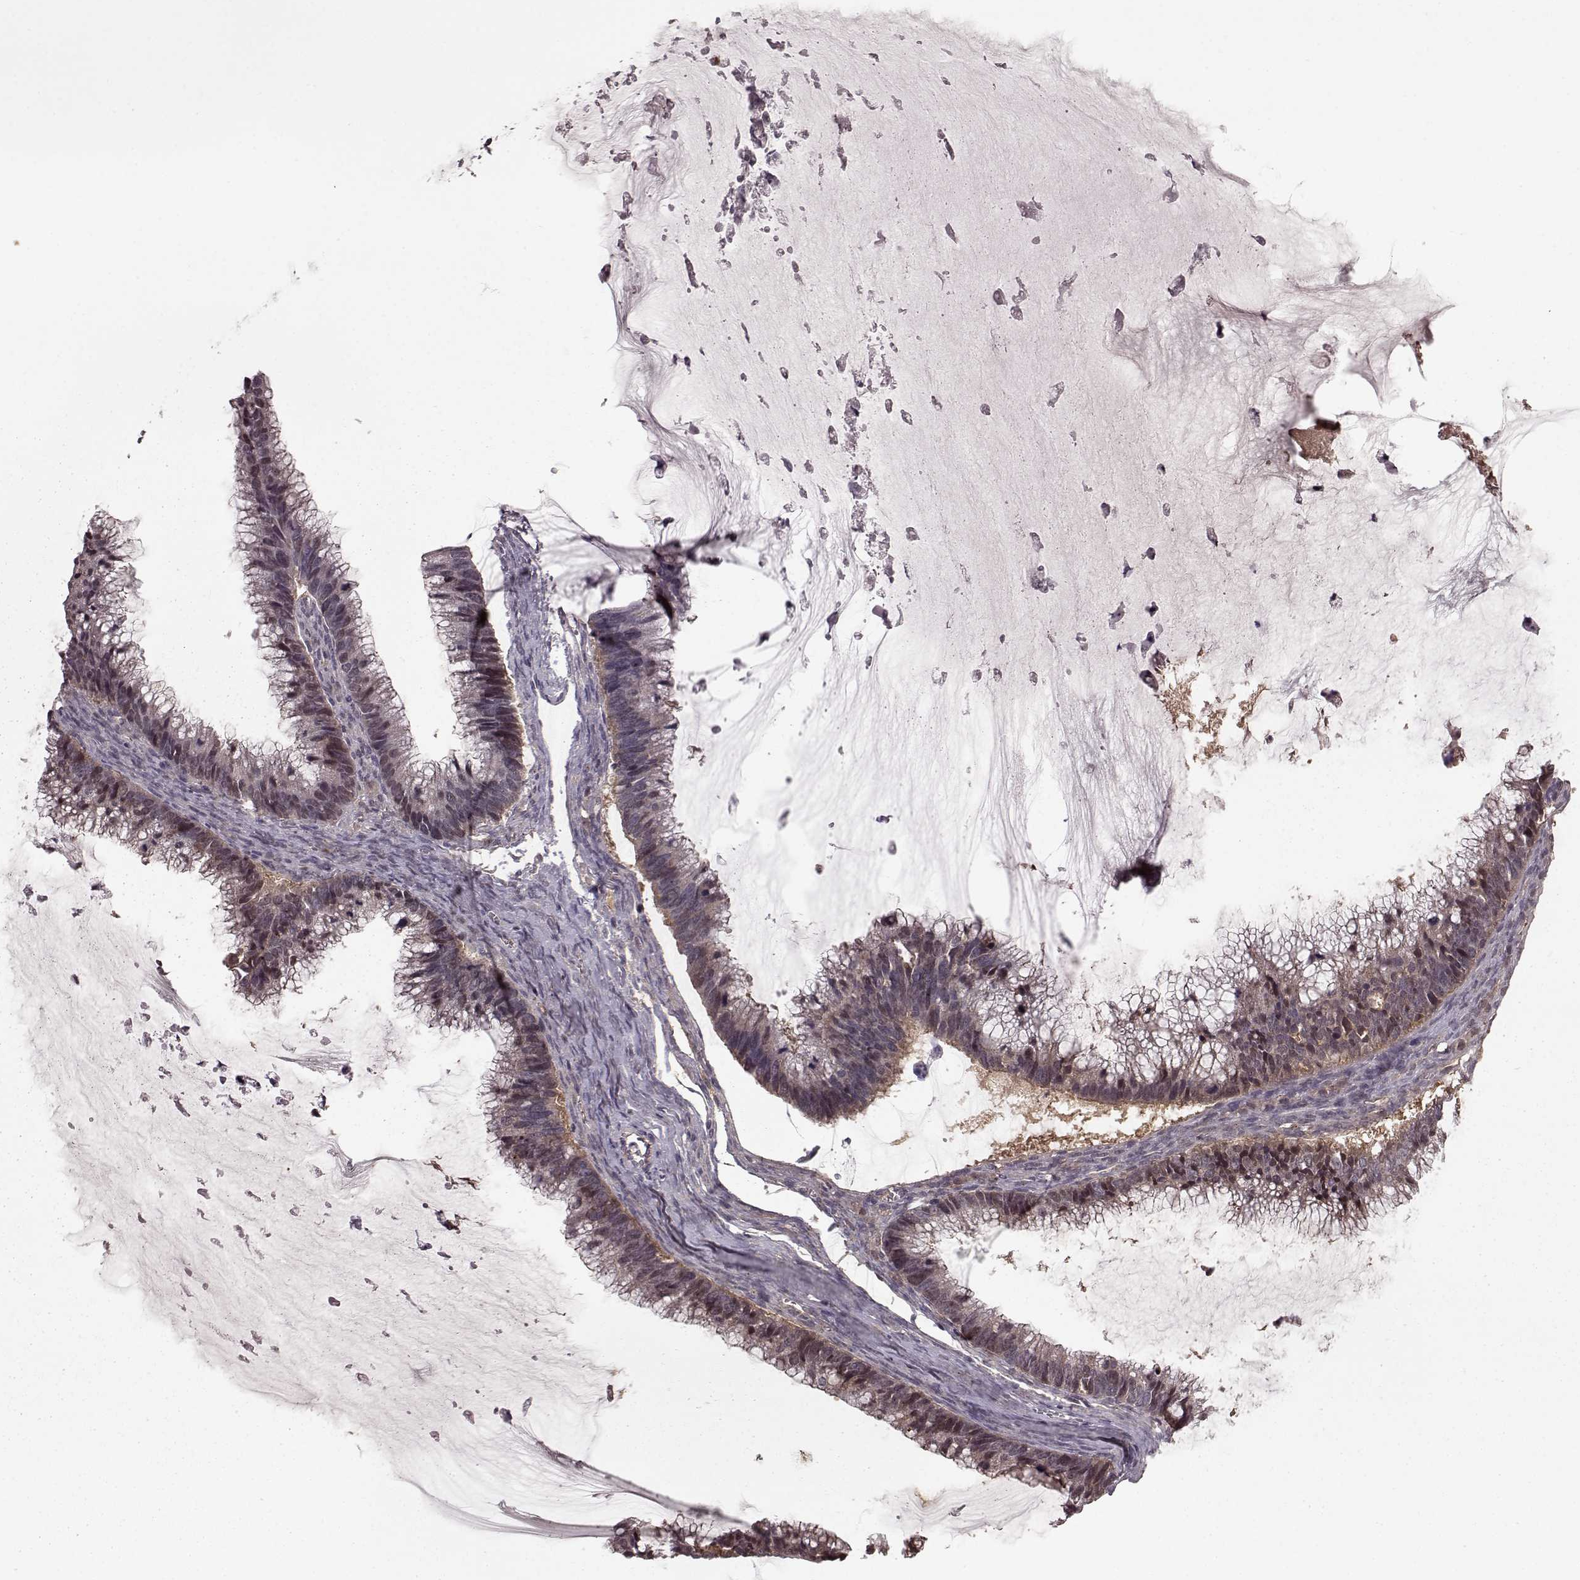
{"staining": {"intensity": "weak", "quantity": "25%-75%", "location": "cytoplasmic/membranous"}, "tissue": "ovarian cancer", "cell_type": "Tumor cells", "image_type": "cancer", "snomed": [{"axis": "morphology", "description": "Cystadenocarcinoma, mucinous, NOS"}, {"axis": "topography", "description": "Ovary"}], "caption": "DAB (3,3'-diaminobenzidine) immunohistochemical staining of ovarian mucinous cystadenocarcinoma exhibits weak cytoplasmic/membranous protein expression in about 25%-75% of tumor cells.", "gene": "GSS", "patient": {"sex": "female", "age": 38}}